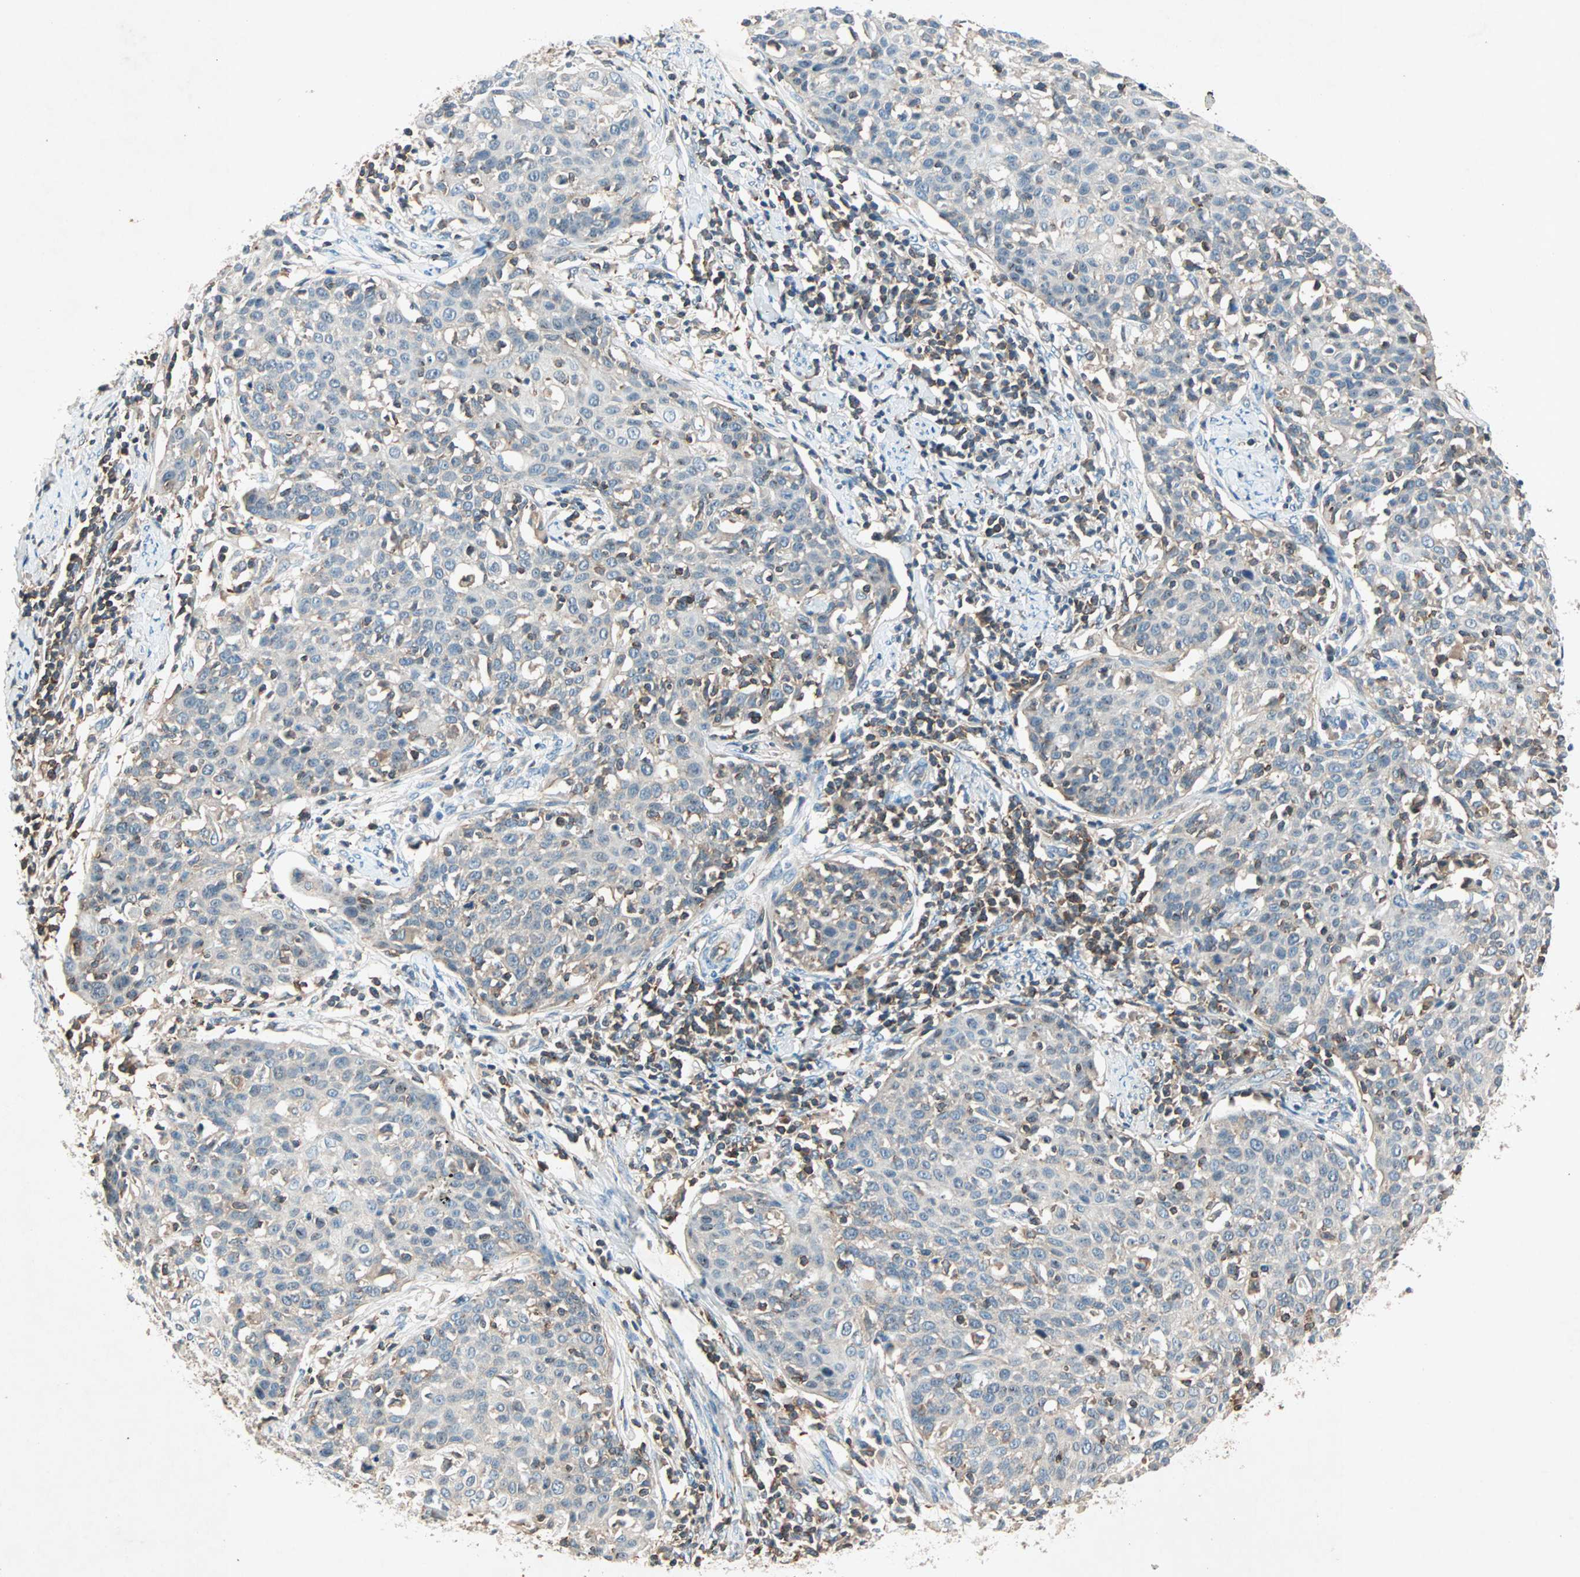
{"staining": {"intensity": "weak", "quantity": "25%-75%", "location": "cytoplasmic/membranous"}, "tissue": "cervical cancer", "cell_type": "Tumor cells", "image_type": "cancer", "snomed": [{"axis": "morphology", "description": "Squamous cell carcinoma, NOS"}, {"axis": "topography", "description": "Cervix"}], "caption": "Tumor cells demonstrate low levels of weak cytoplasmic/membranous positivity in approximately 25%-75% of cells in human cervical cancer.", "gene": "TEC", "patient": {"sex": "female", "age": 38}}